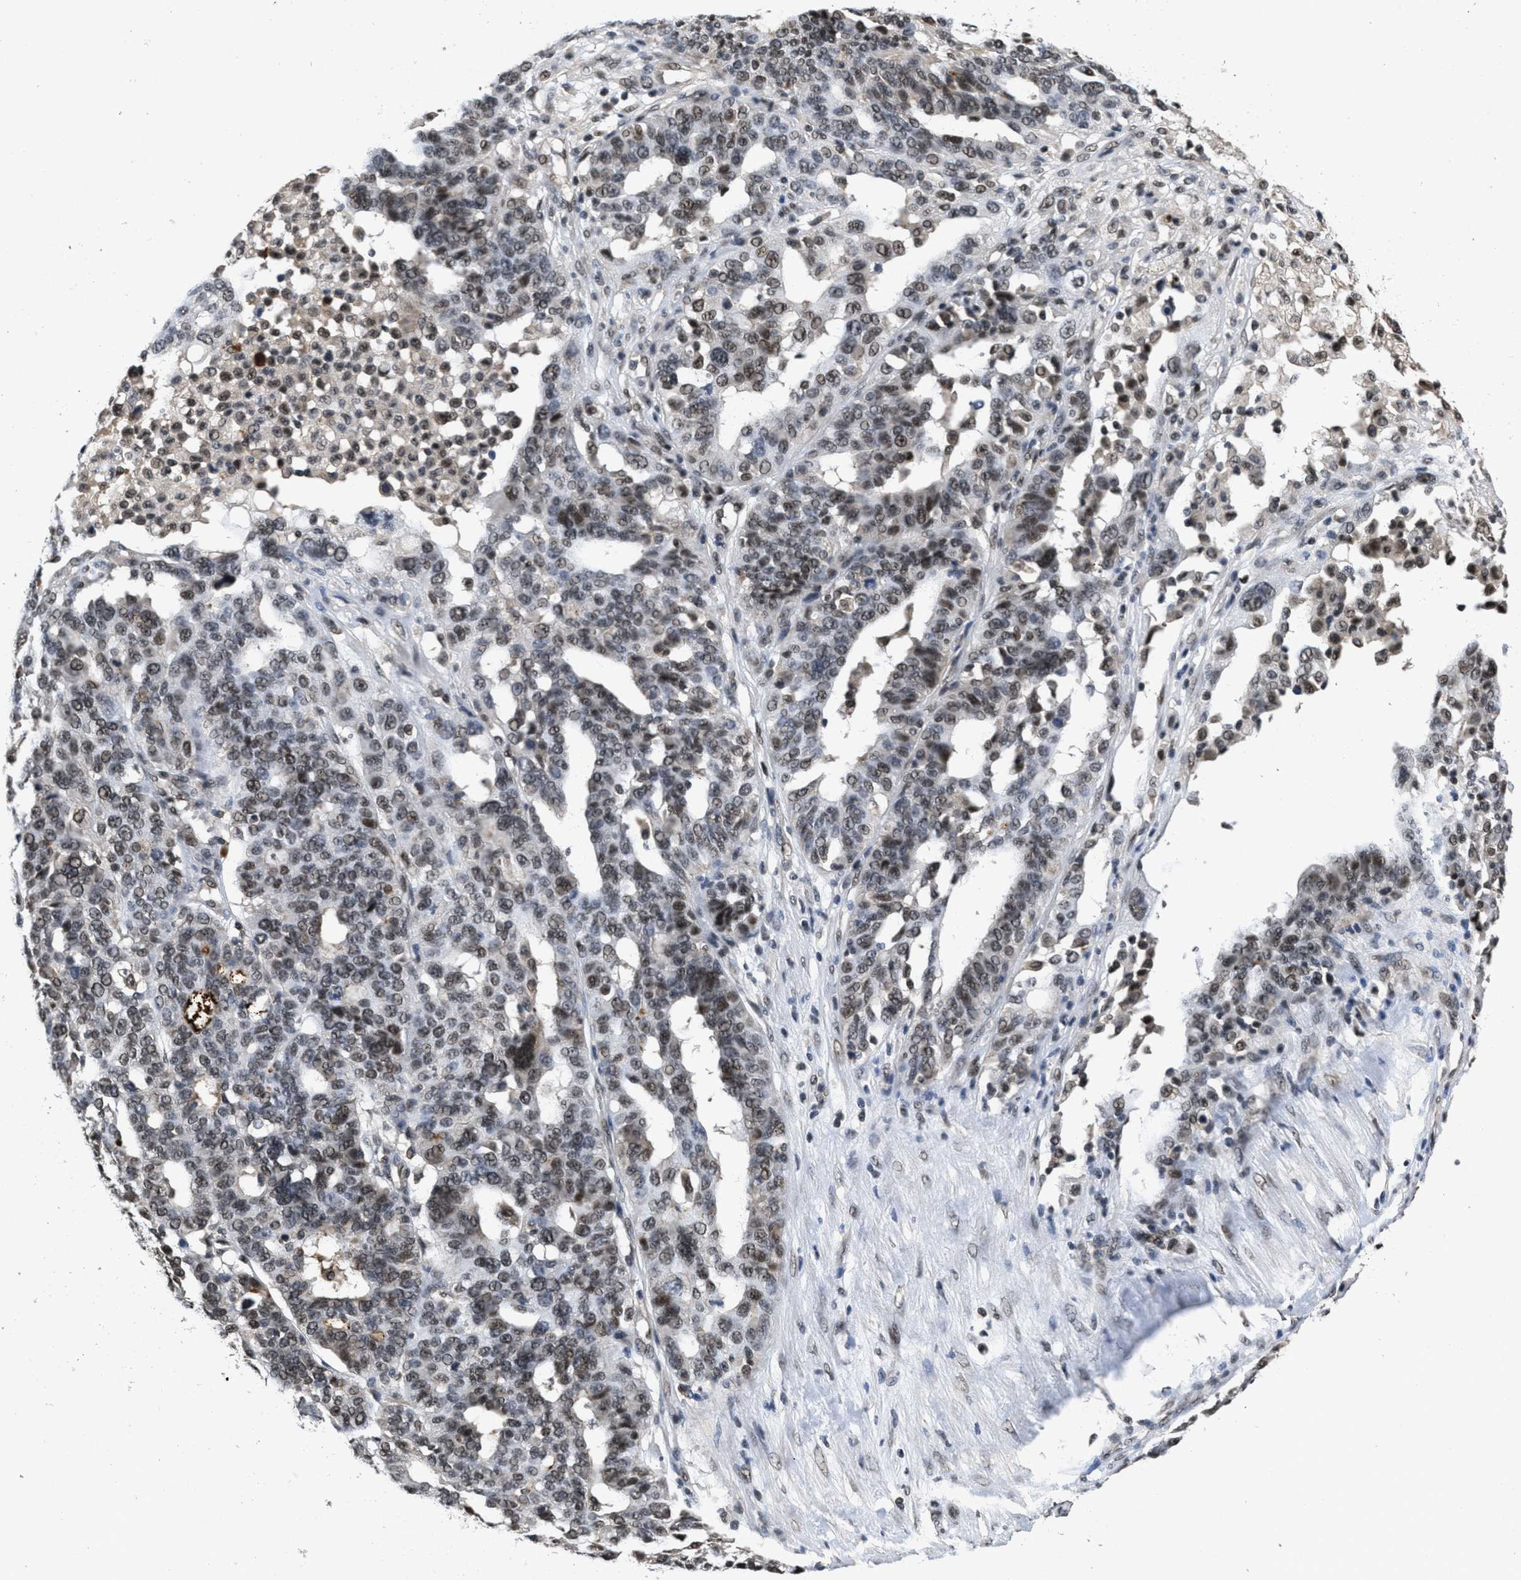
{"staining": {"intensity": "weak", "quantity": ">75%", "location": "nuclear"}, "tissue": "ovarian cancer", "cell_type": "Tumor cells", "image_type": "cancer", "snomed": [{"axis": "morphology", "description": "Cystadenocarcinoma, serous, NOS"}, {"axis": "topography", "description": "Ovary"}], "caption": "High-power microscopy captured an immunohistochemistry image of ovarian cancer, revealing weak nuclear expression in about >75% of tumor cells.", "gene": "CUL4B", "patient": {"sex": "female", "age": 59}}